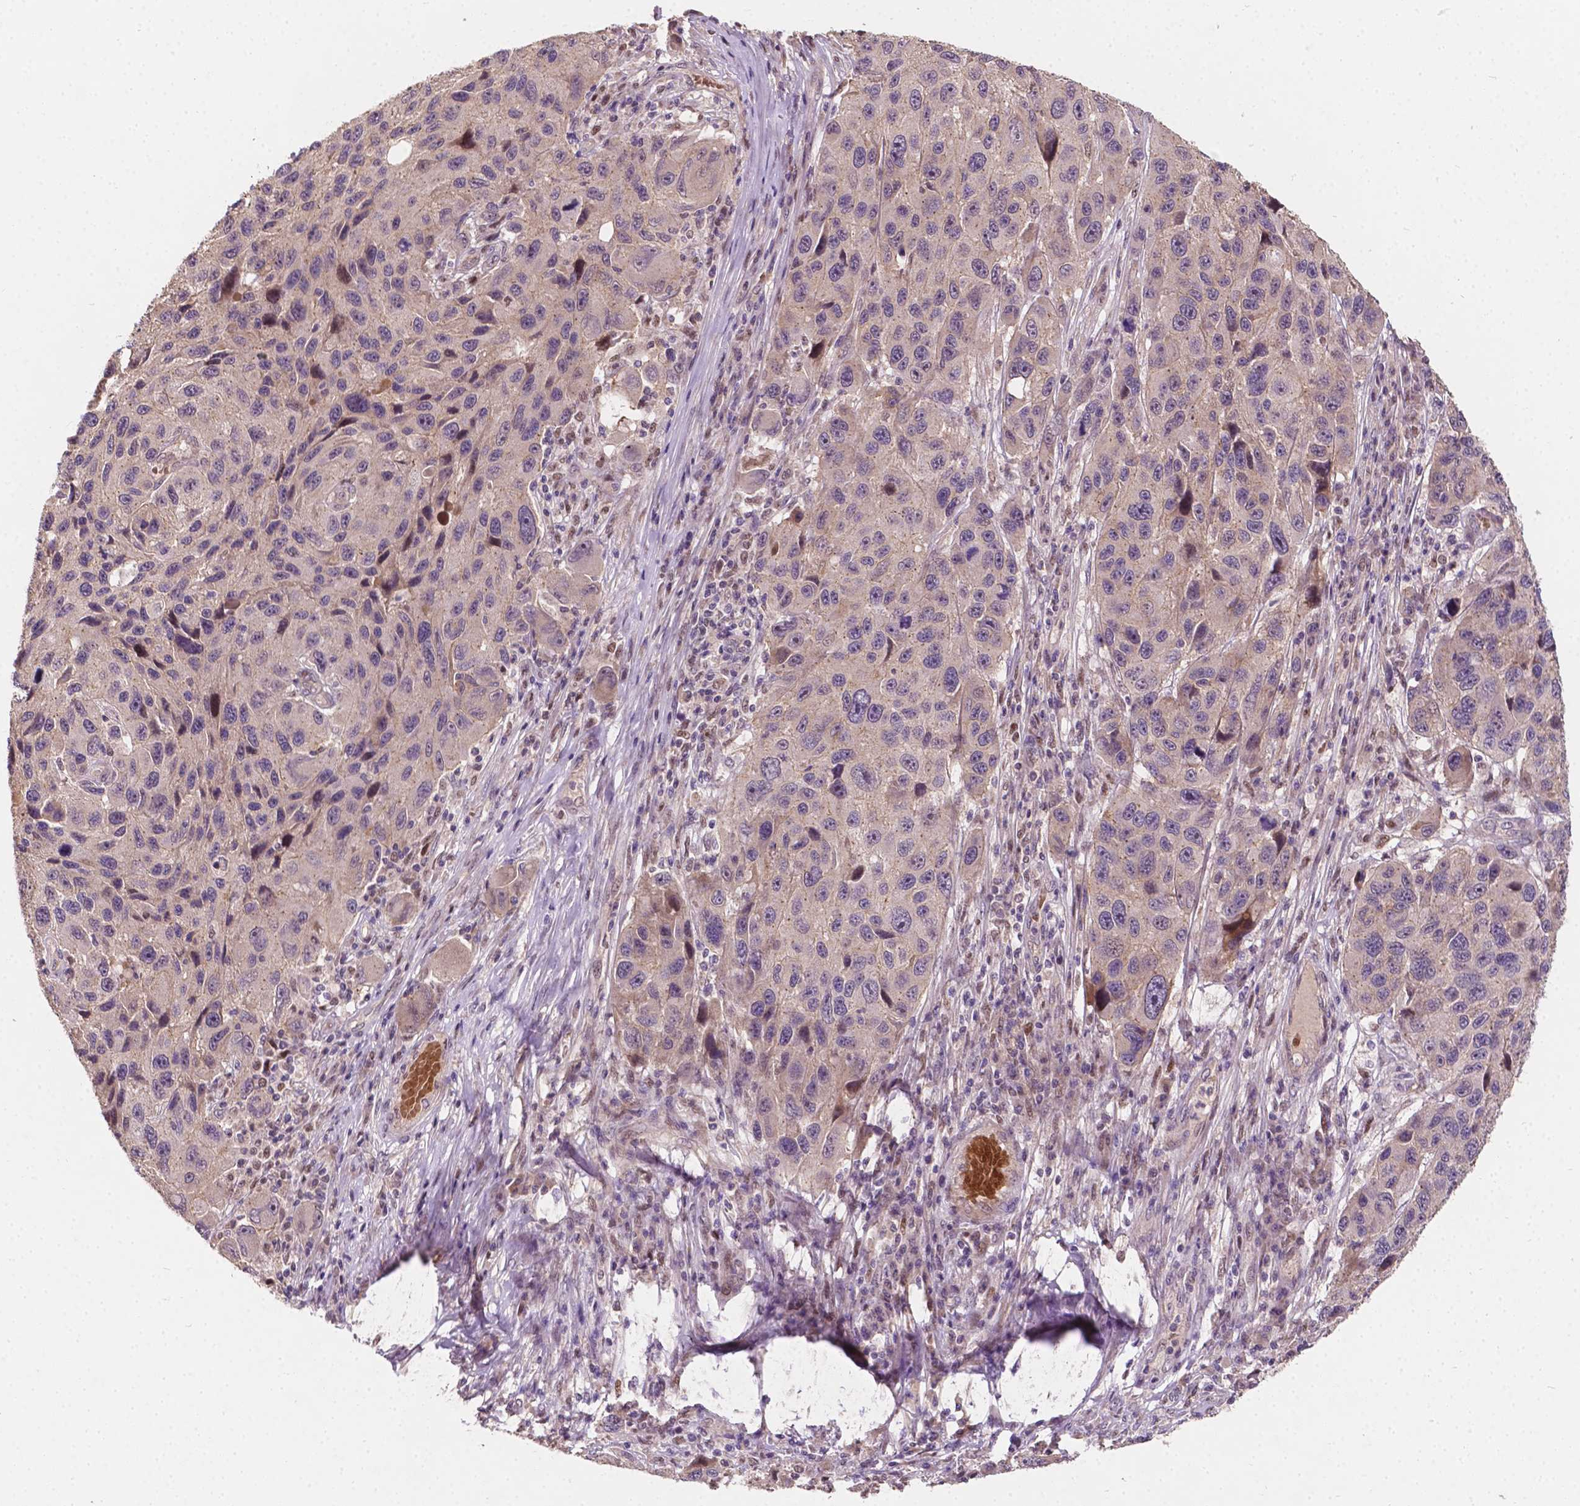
{"staining": {"intensity": "negative", "quantity": "none", "location": "none"}, "tissue": "melanoma", "cell_type": "Tumor cells", "image_type": "cancer", "snomed": [{"axis": "morphology", "description": "Malignant melanoma, NOS"}, {"axis": "topography", "description": "Skin"}], "caption": "Photomicrograph shows no significant protein staining in tumor cells of melanoma.", "gene": "DUSP16", "patient": {"sex": "male", "age": 53}}